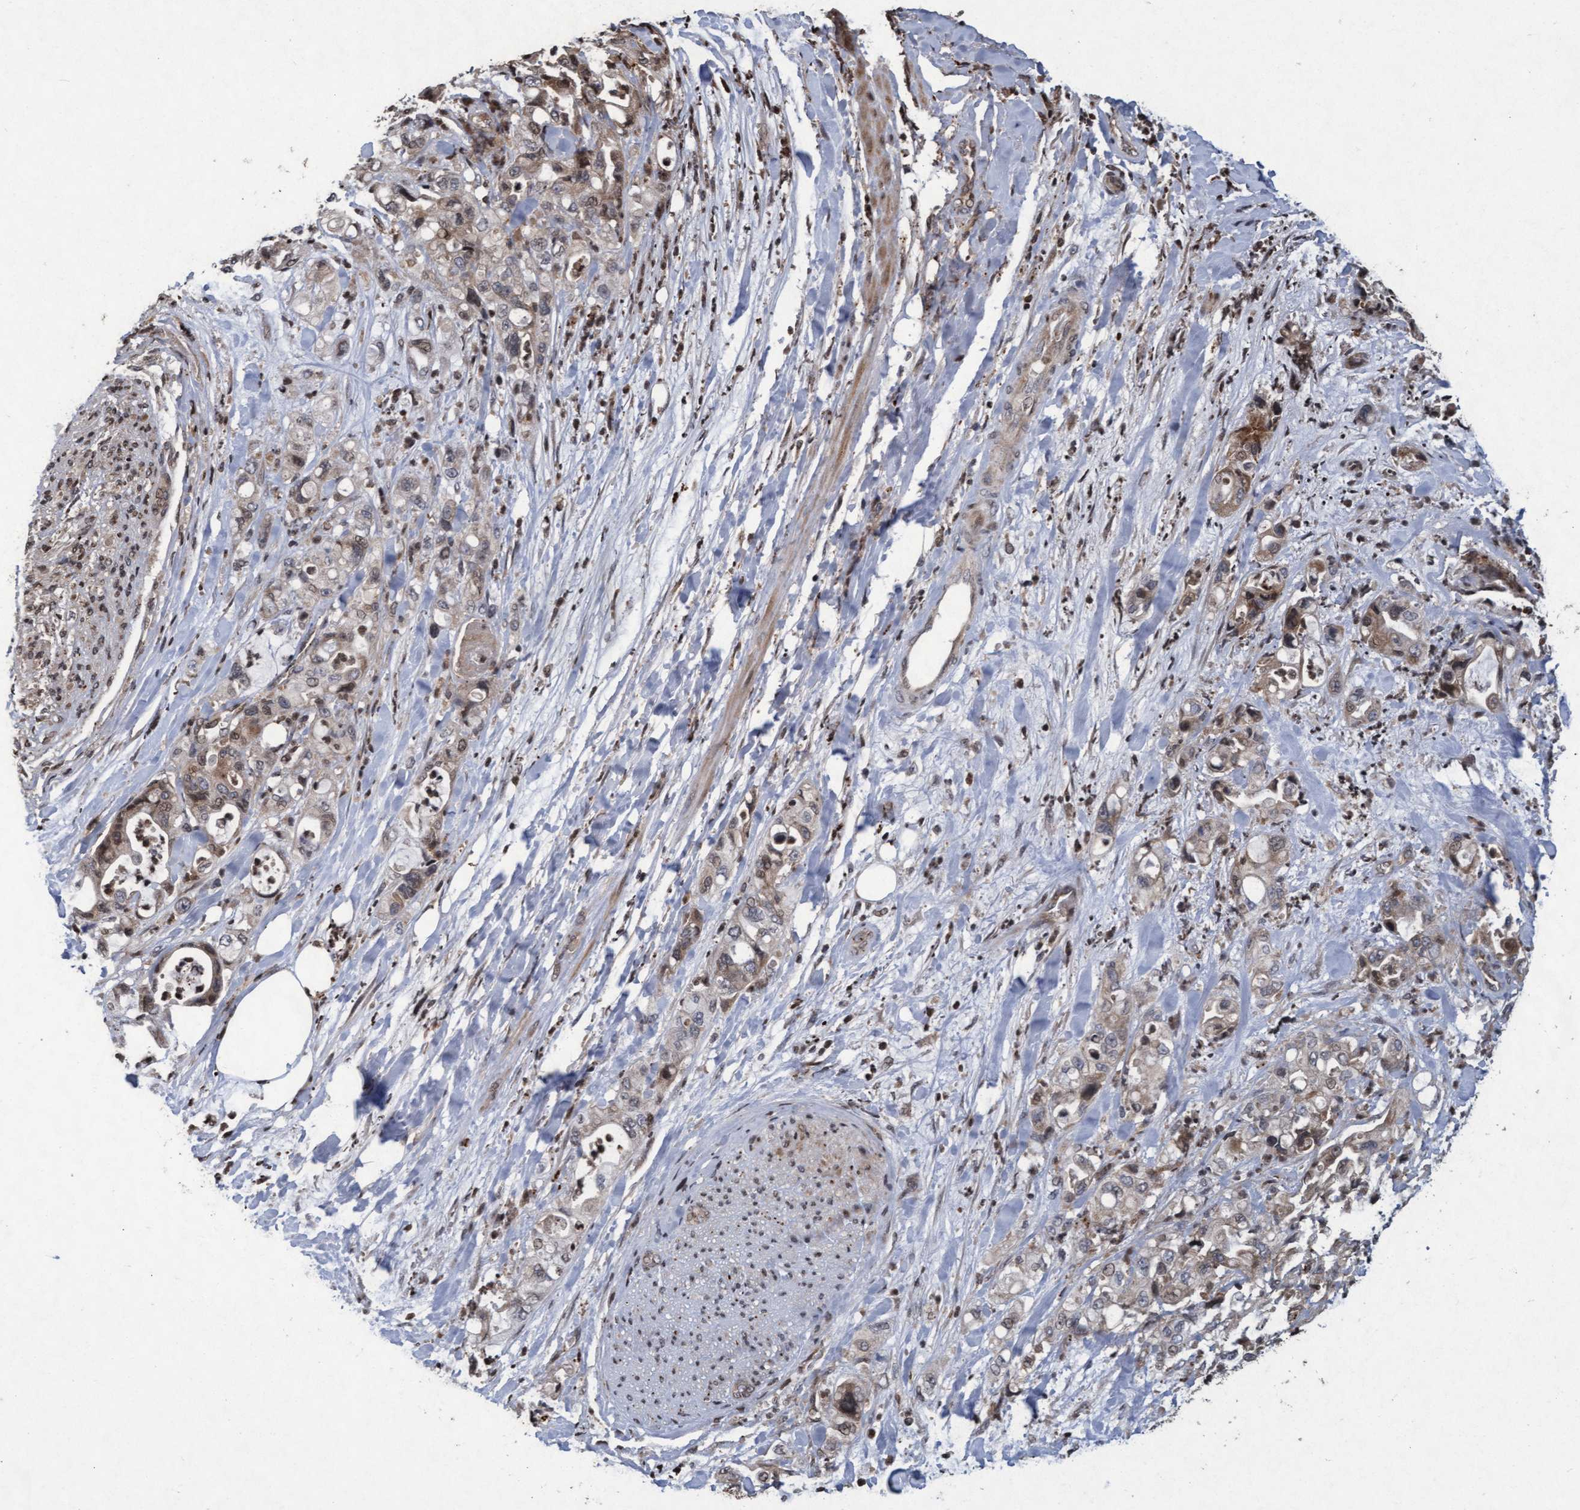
{"staining": {"intensity": "weak", "quantity": "25%-75%", "location": "cytoplasmic/membranous"}, "tissue": "pancreatic cancer", "cell_type": "Tumor cells", "image_type": "cancer", "snomed": [{"axis": "morphology", "description": "Adenocarcinoma, NOS"}, {"axis": "topography", "description": "Pancreas"}], "caption": "Pancreatic cancer stained for a protein (brown) reveals weak cytoplasmic/membranous positive expression in approximately 25%-75% of tumor cells.", "gene": "KCNC2", "patient": {"sex": "male", "age": 70}}